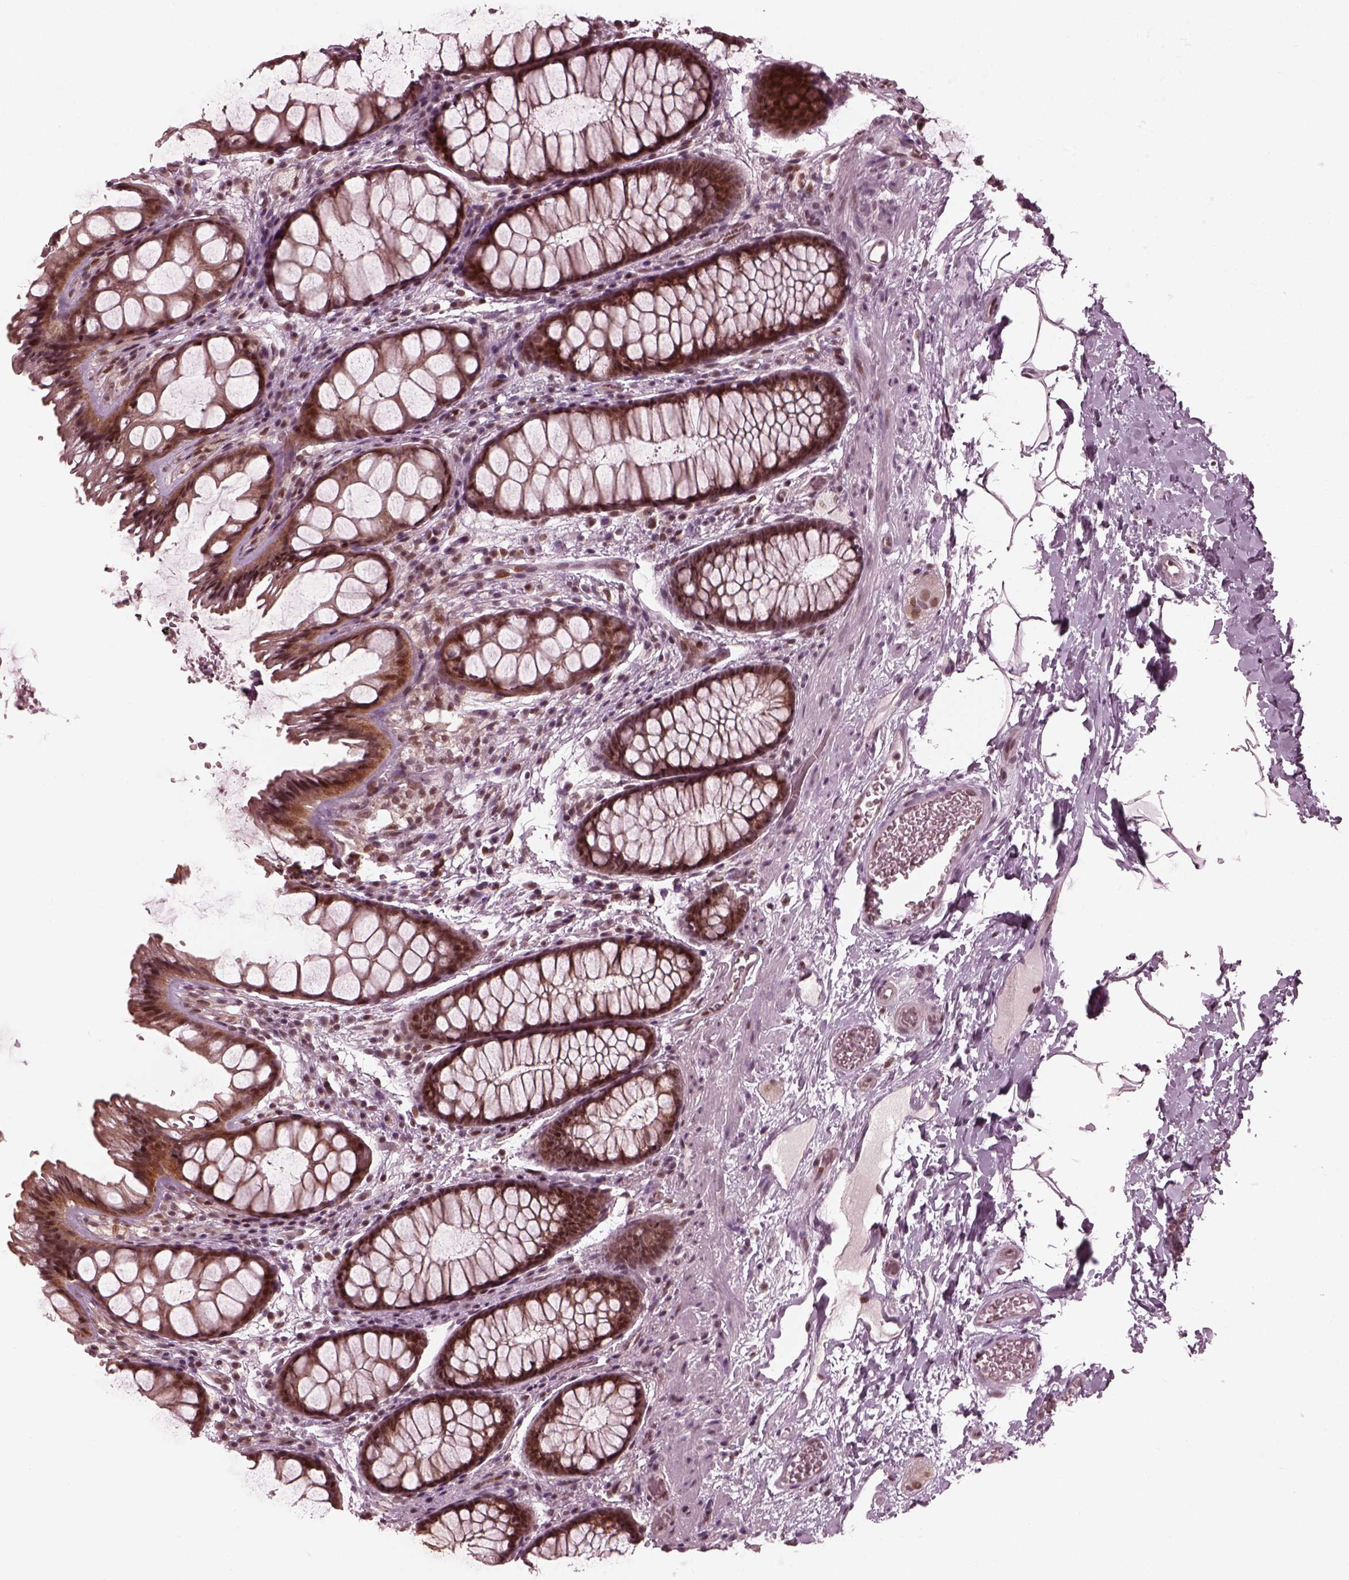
{"staining": {"intensity": "moderate", "quantity": ">75%", "location": "cytoplasmic/membranous,nuclear"}, "tissue": "rectum", "cell_type": "Glandular cells", "image_type": "normal", "snomed": [{"axis": "morphology", "description": "Normal tissue, NOS"}, {"axis": "topography", "description": "Rectum"}], "caption": "Glandular cells display medium levels of moderate cytoplasmic/membranous,nuclear positivity in about >75% of cells in normal rectum. The protein is stained brown, and the nuclei are stained in blue (DAB (3,3'-diaminobenzidine) IHC with brightfield microscopy, high magnification).", "gene": "TRIB3", "patient": {"sex": "female", "age": 62}}